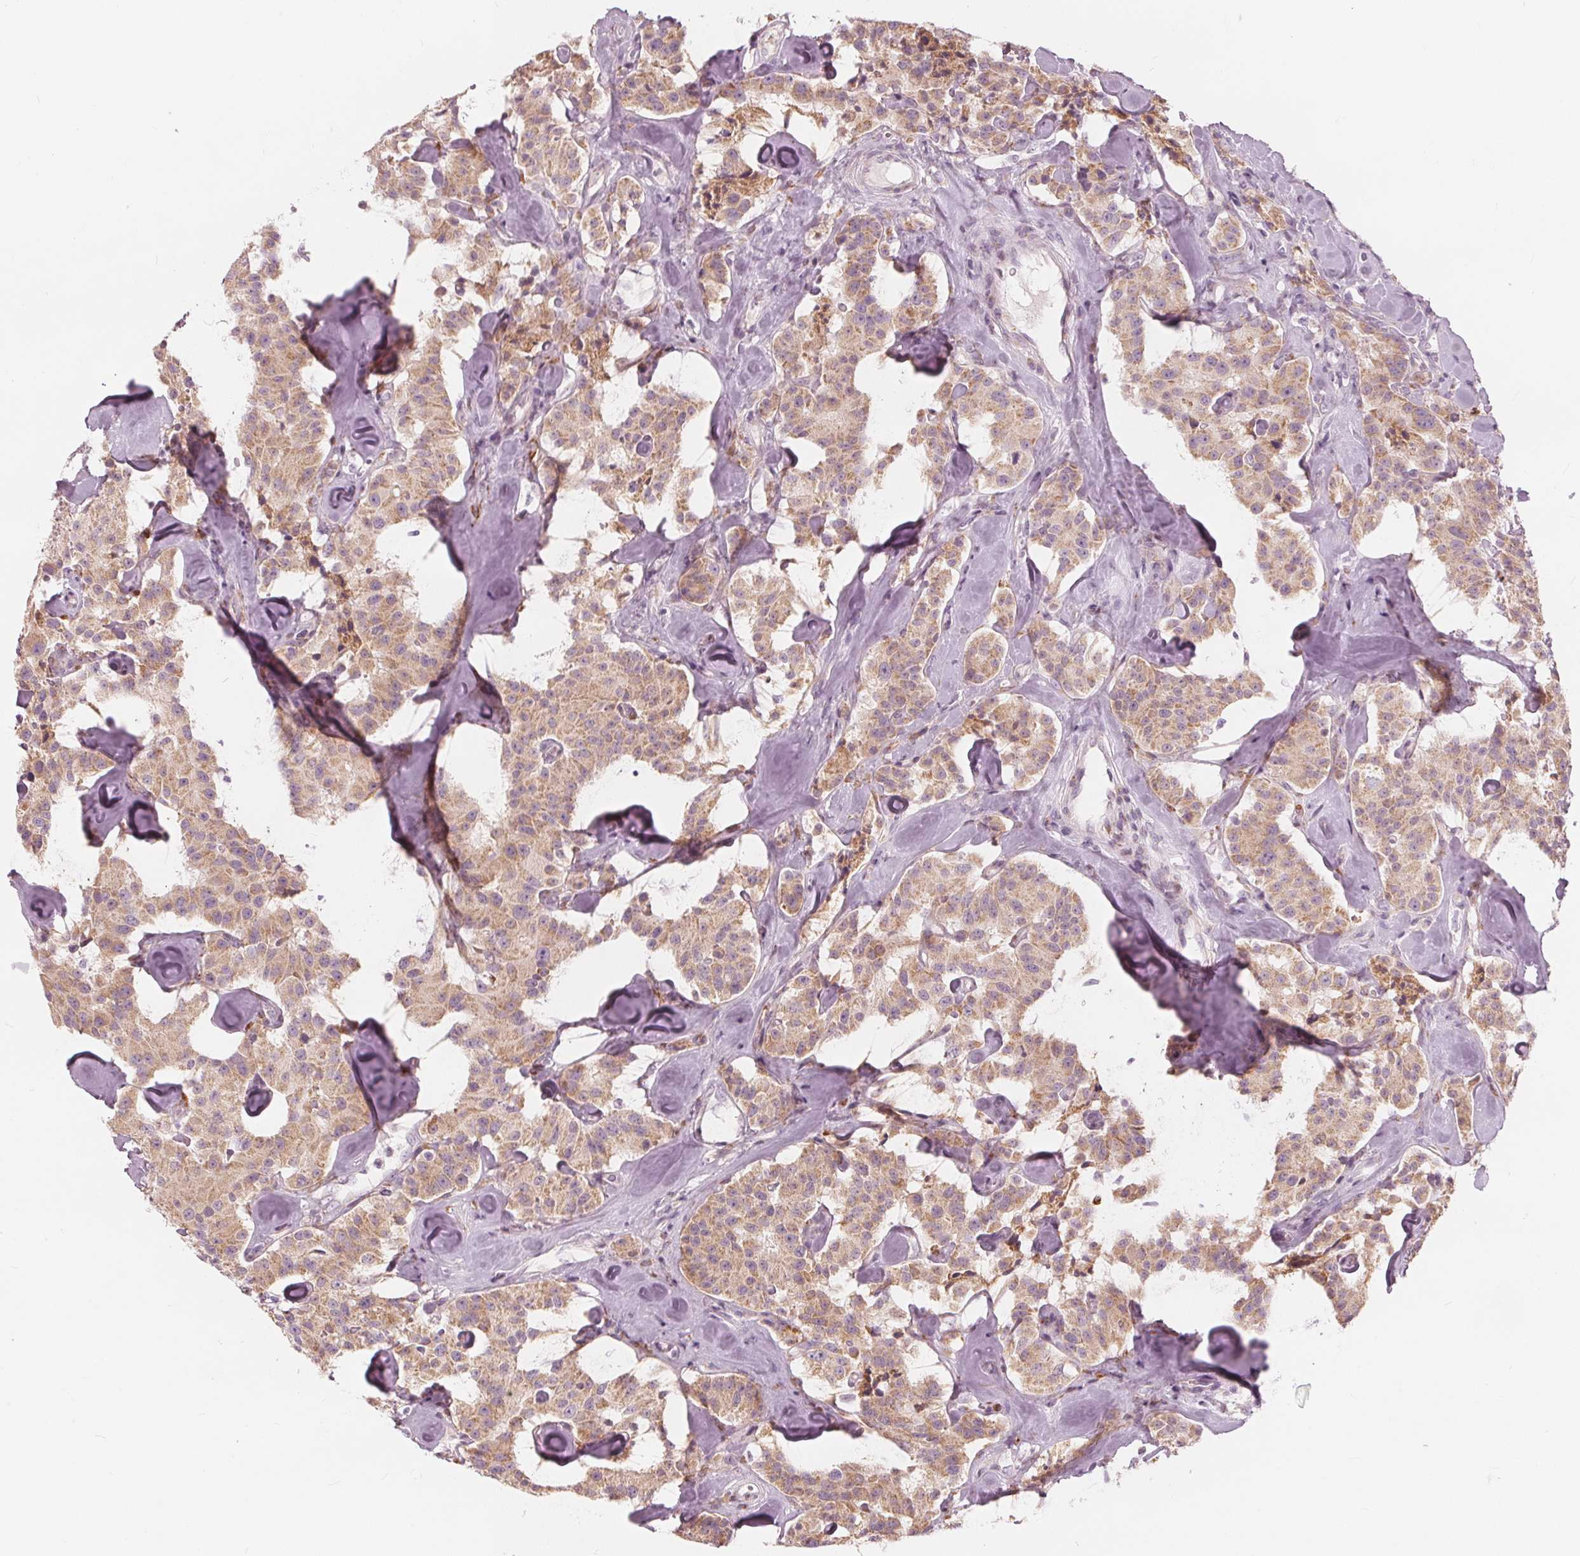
{"staining": {"intensity": "moderate", "quantity": ">75%", "location": "cytoplasmic/membranous"}, "tissue": "carcinoid", "cell_type": "Tumor cells", "image_type": "cancer", "snomed": [{"axis": "morphology", "description": "Carcinoid, malignant, NOS"}, {"axis": "topography", "description": "Pancreas"}], "caption": "The immunohistochemical stain shows moderate cytoplasmic/membranous positivity in tumor cells of malignant carcinoid tissue. (brown staining indicates protein expression, while blue staining denotes nuclei).", "gene": "BRSK1", "patient": {"sex": "male", "age": 41}}